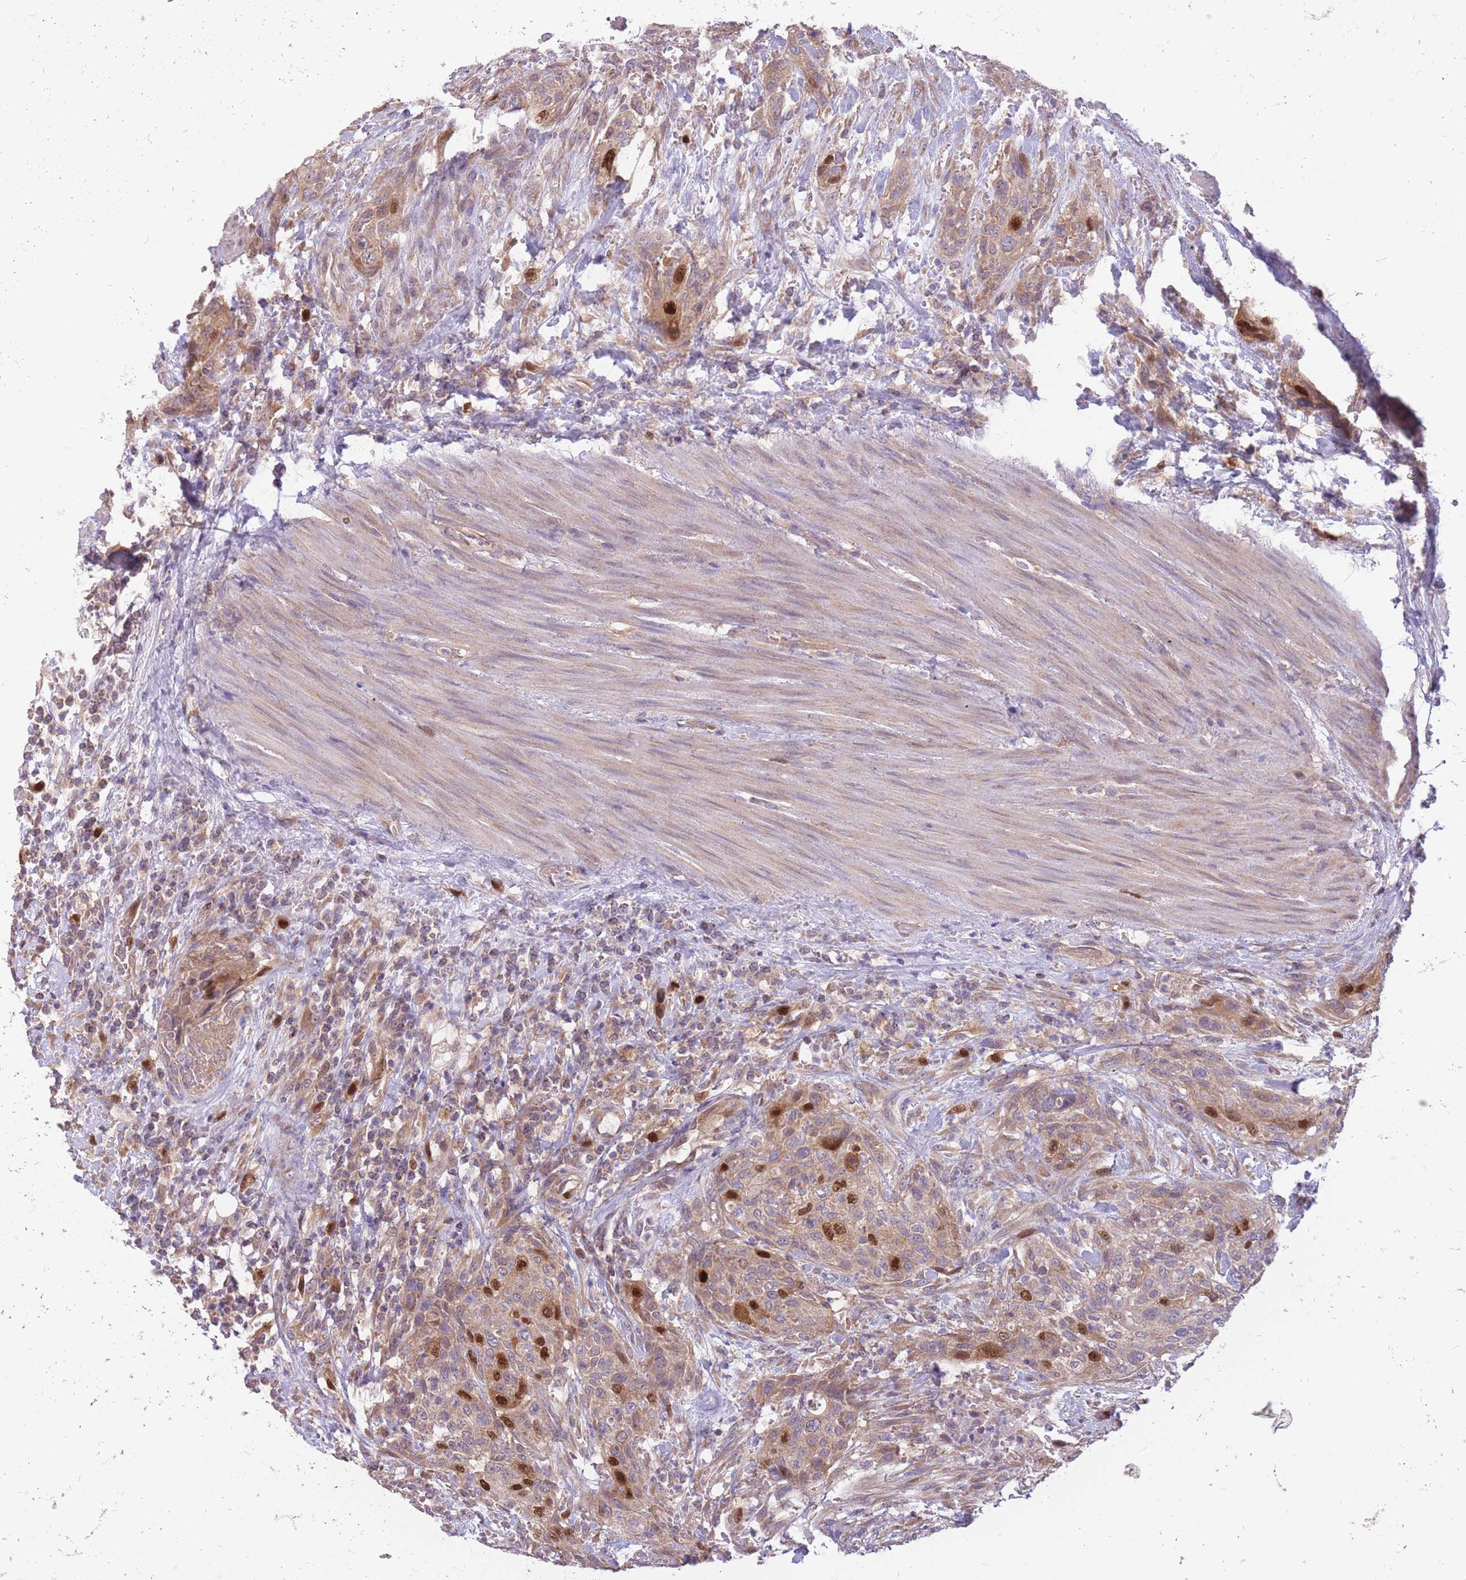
{"staining": {"intensity": "strong", "quantity": "<25%", "location": "cytoplasmic/membranous,nuclear"}, "tissue": "urothelial cancer", "cell_type": "Tumor cells", "image_type": "cancer", "snomed": [{"axis": "morphology", "description": "Urothelial carcinoma, High grade"}, {"axis": "topography", "description": "Urinary bladder"}], "caption": "IHC image of human high-grade urothelial carcinoma stained for a protein (brown), which reveals medium levels of strong cytoplasmic/membranous and nuclear expression in approximately <25% of tumor cells.", "gene": "GMNN", "patient": {"sex": "male", "age": 35}}